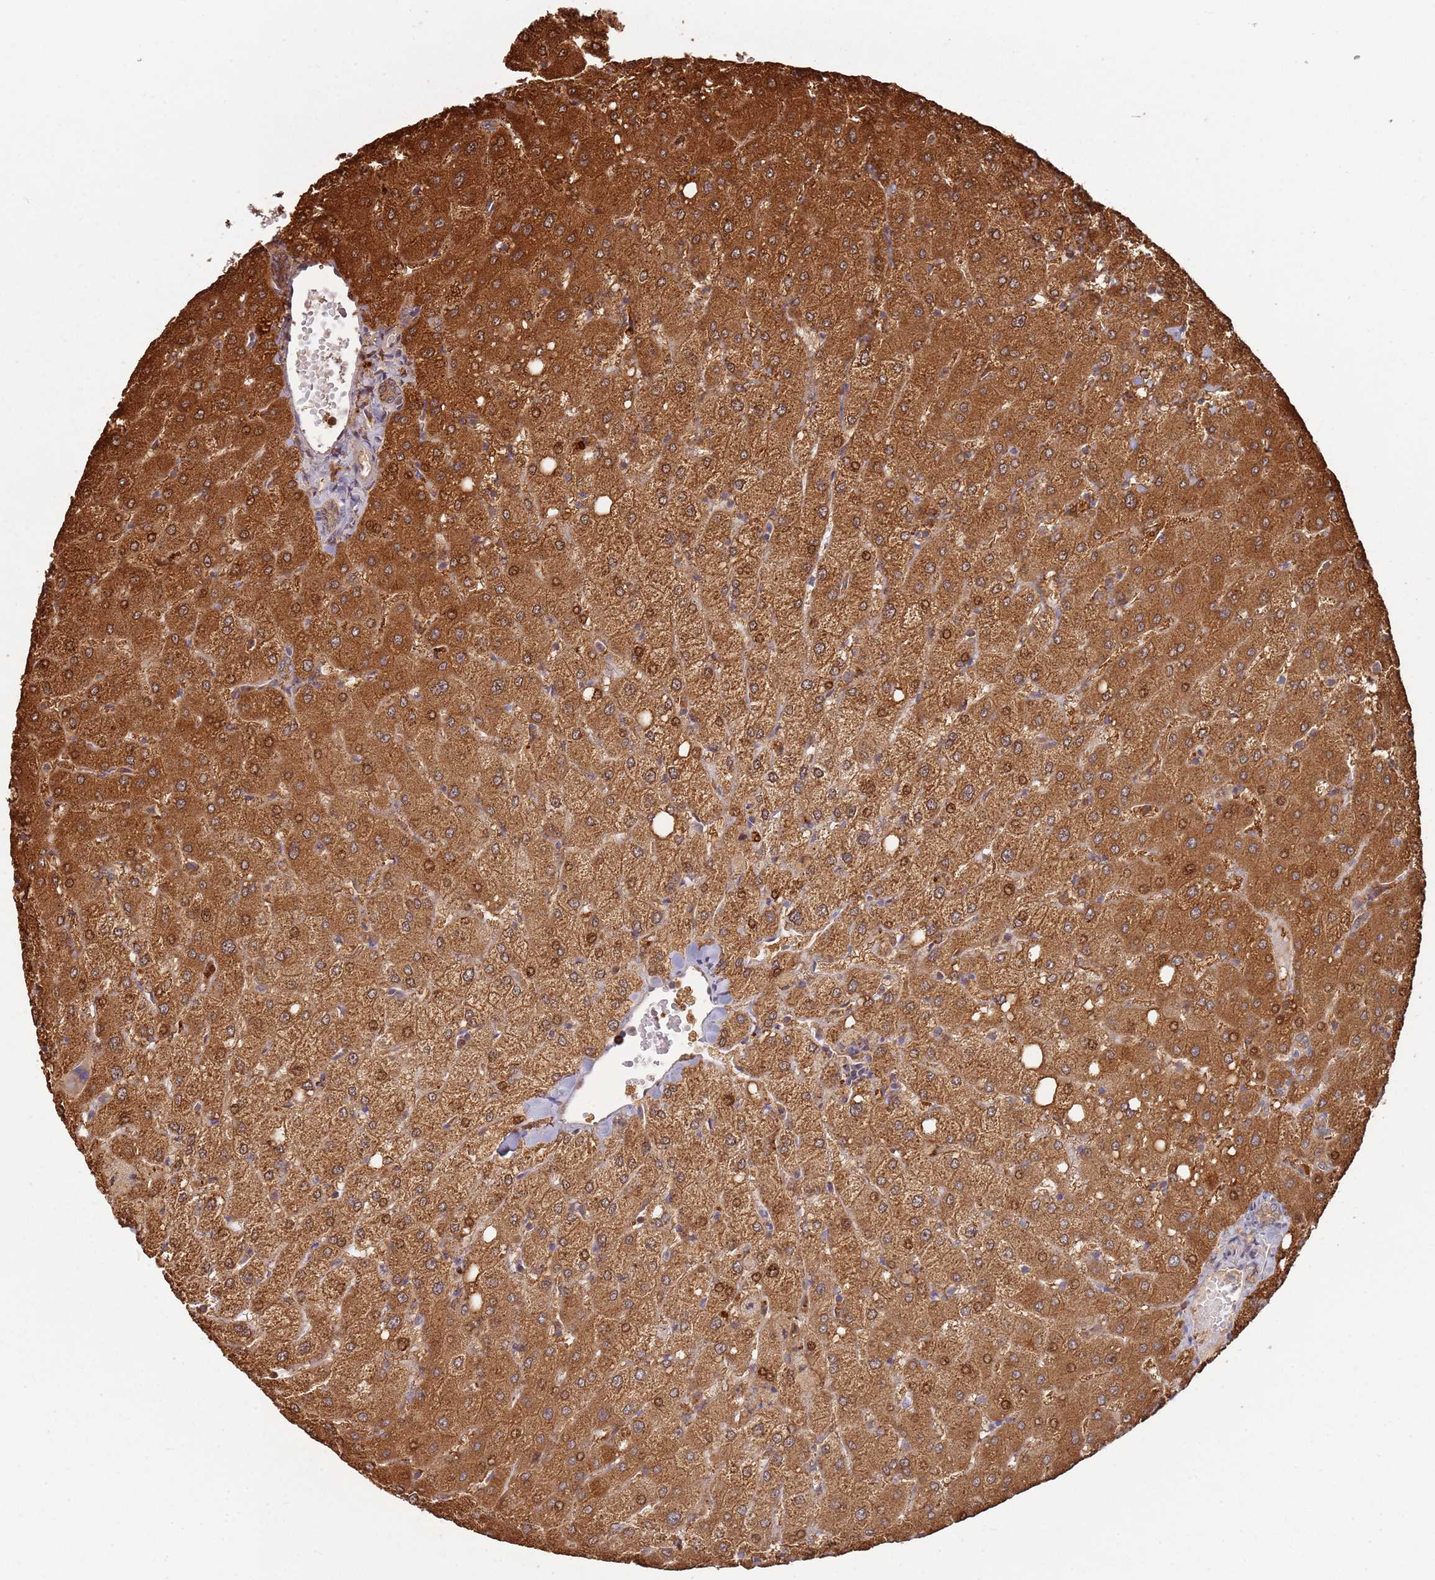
{"staining": {"intensity": "weak", "quantity": ">75%", "location": "cytoplasmic/membranous"}, "tissue": "liver", "cell_type": "Cholangiocytes", "image_type": "normal", "snomed": [{"axis": "morphology", "description": "Normal tissue, NOS"}, {"axis": "topography", "description": "Liver"}], "caption": "An immunohistochemistry (IHC) histopathology image of normal tissue is shown. Protein staining in brown labels weak cytoplasmic/membranous positivity in liver within cholangiocytes. The protein is shown in brown color, while the nuclei are stained blue.", "gene": "MPEG1", "patient": {"sex": "female", "age": 54}}